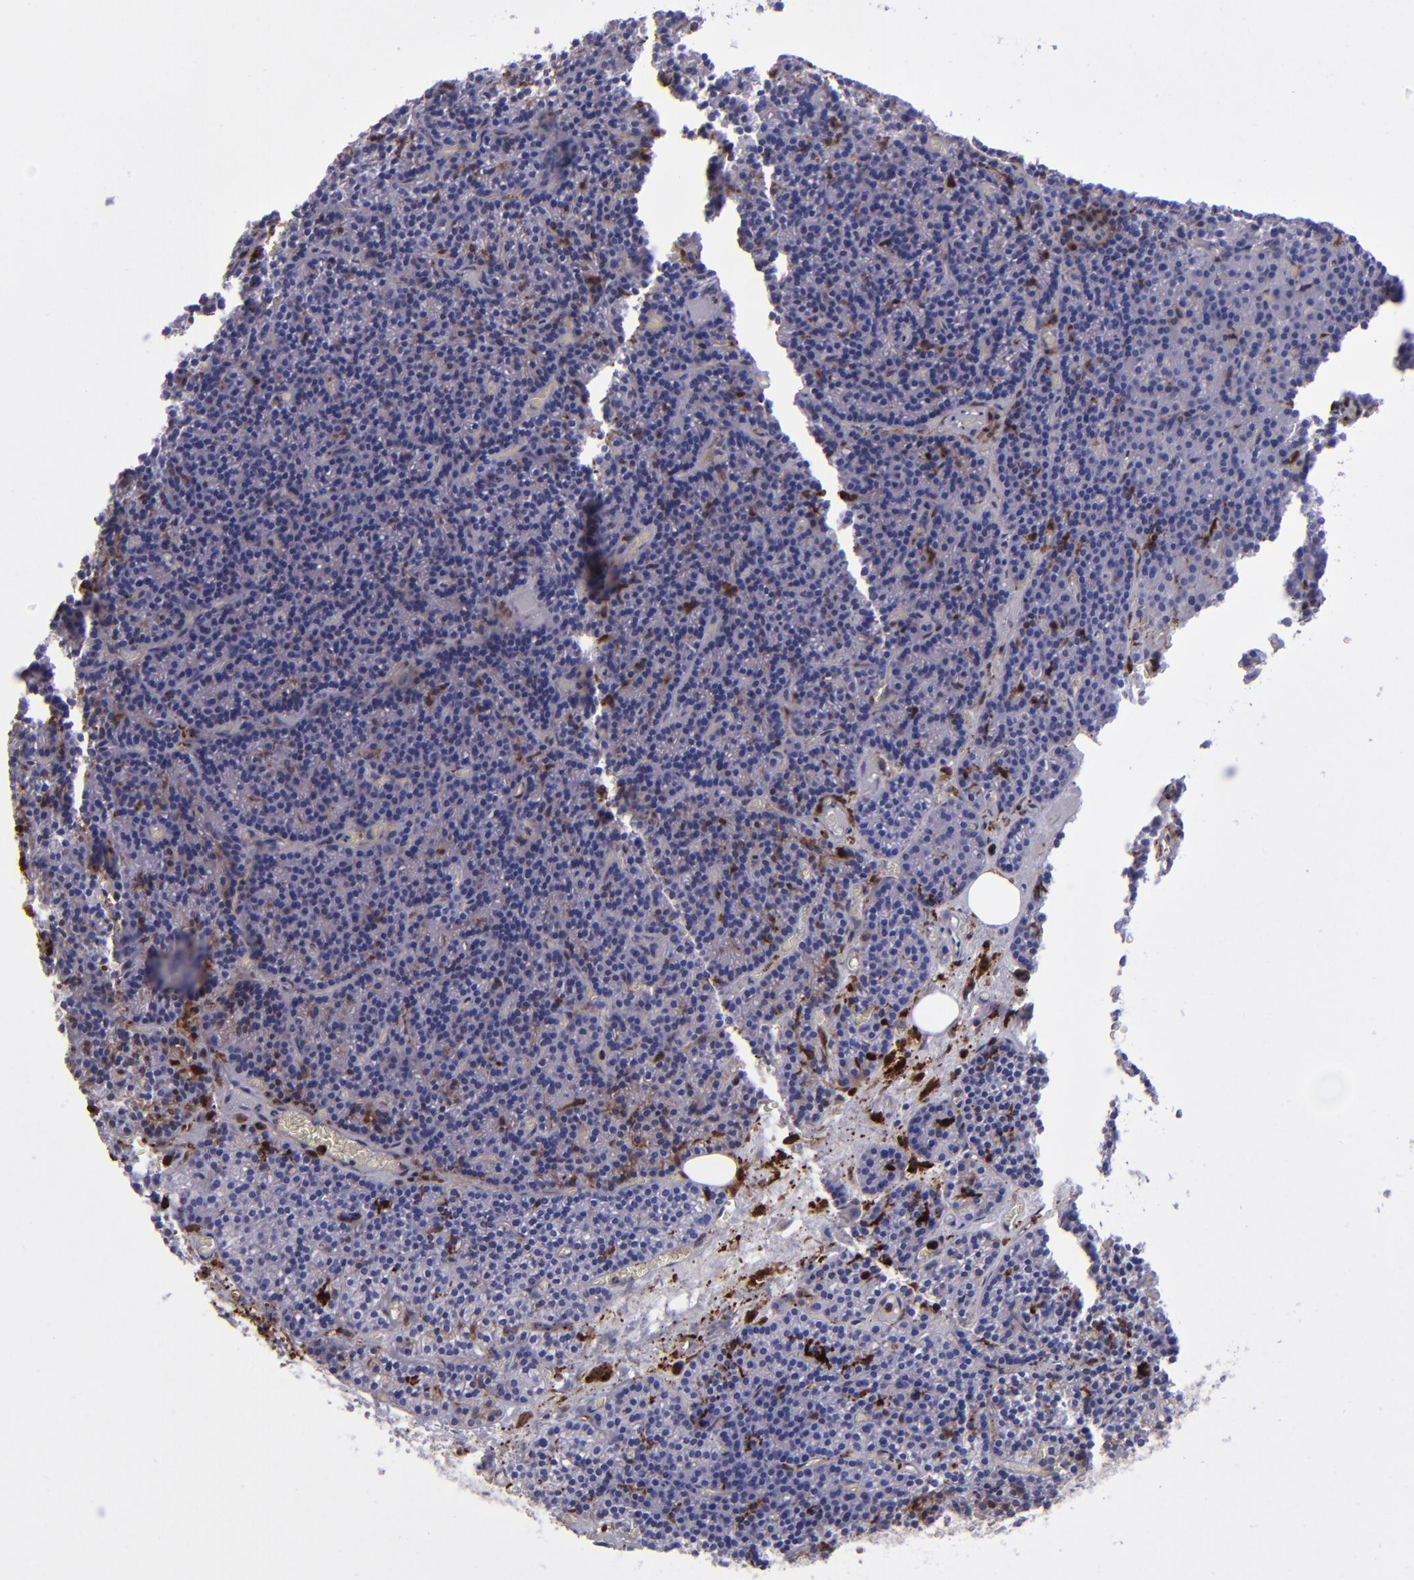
{"staining": {"intensity": "moderate", "quantity": "<25%", "location": "cytoplasmic/membranous"}, "tissue": "parathyroid gland", "cell_type": "Glandular cells", "image_type": "normal", "snomed": [{"axis": "morphology", "description": "Normal tissue, NOS"}, {"axis": "topography", "description": "Parathyroid gland"}], "caption": "Immunohistochemistry (IHC) of benign human parathyroid gland demonstrates low levels of moderate cytoplasmic/membranous positivity in approximately <25% of glandular cells.", "gene": "TYMP", "patient": {"sex": "male", "age": 57}}